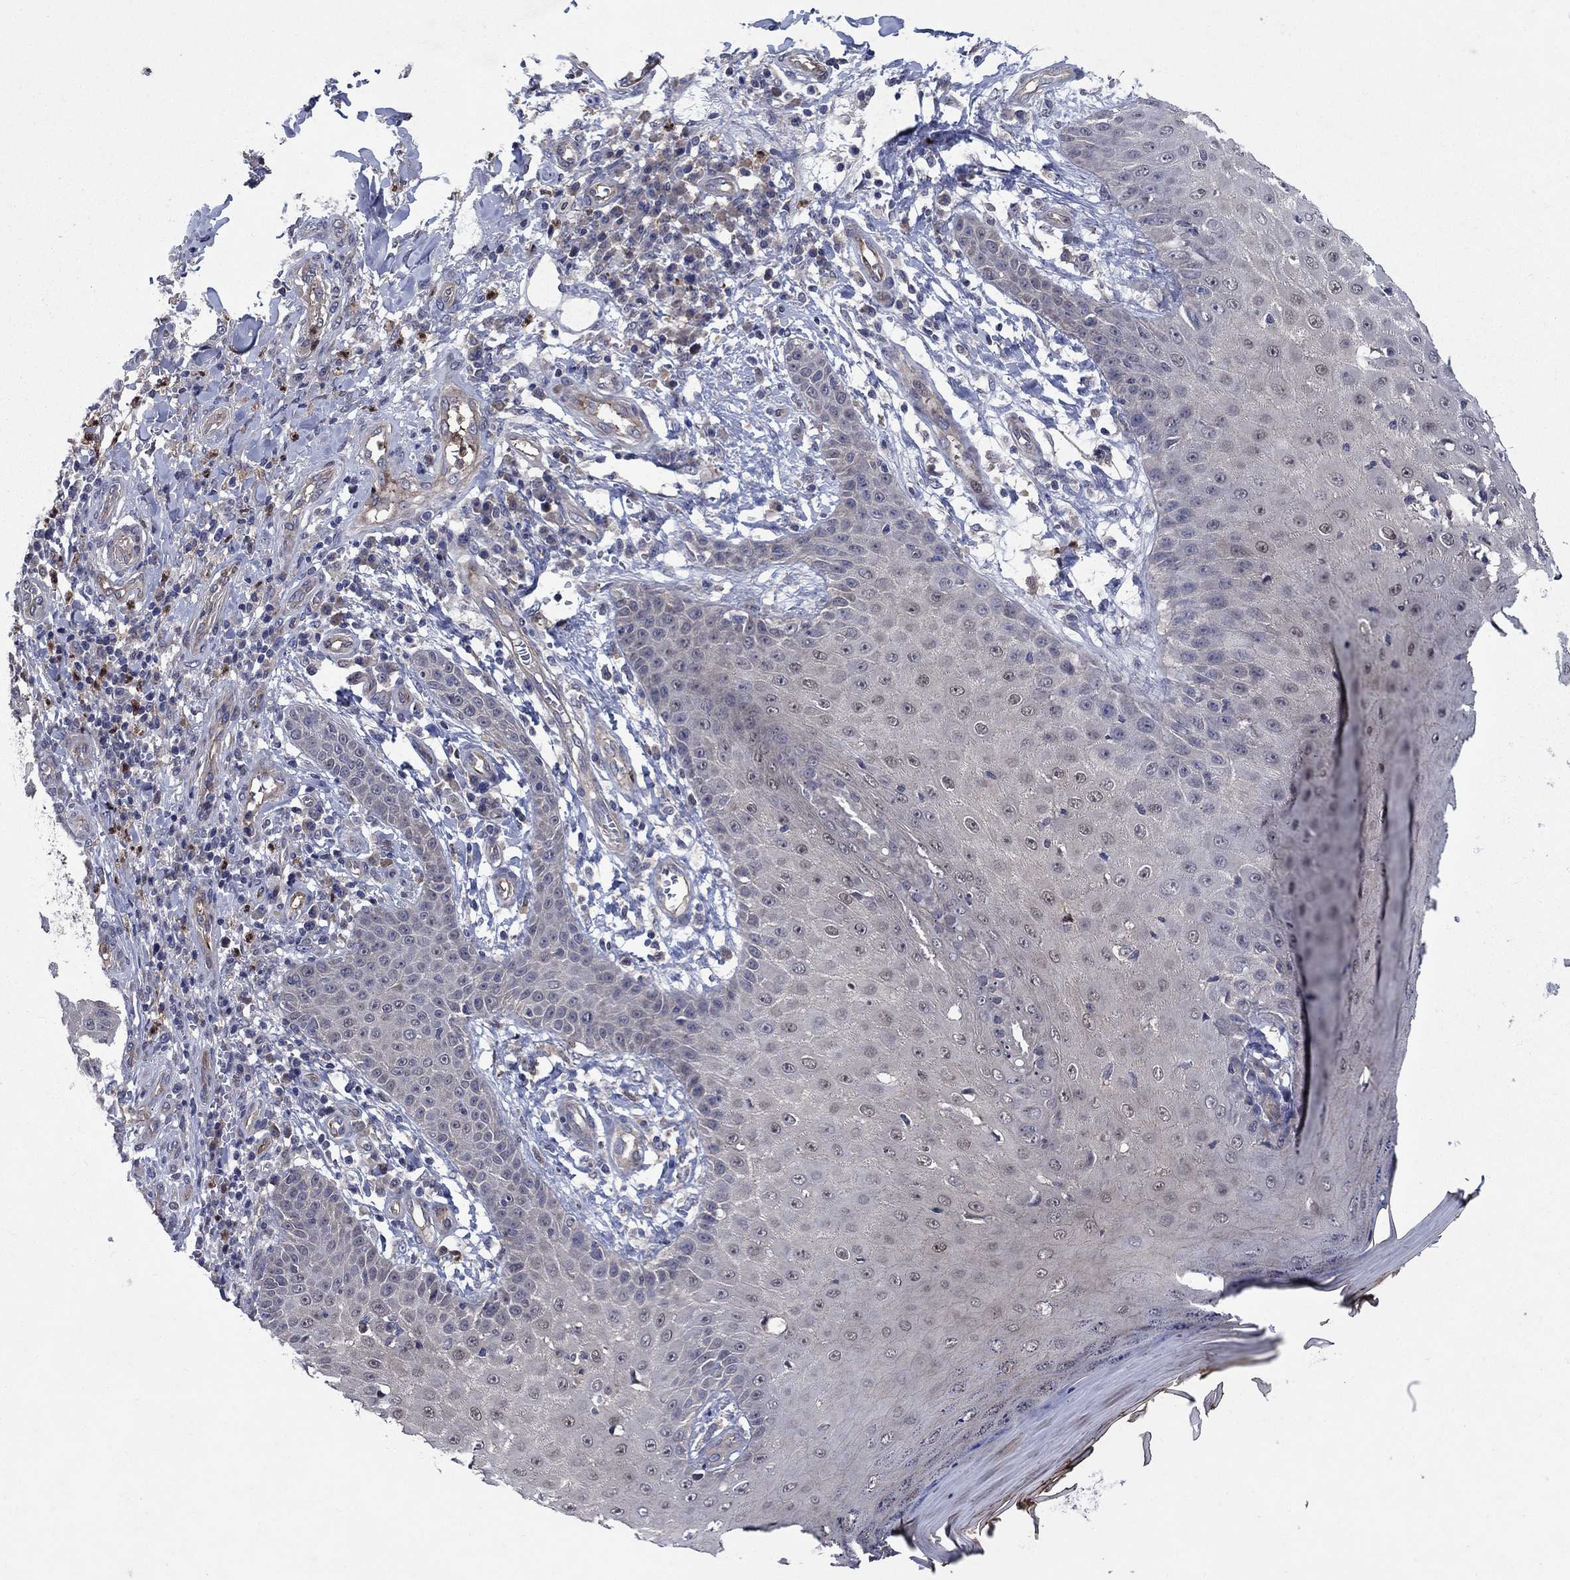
{"staining": {"intensity": "negative", "quantity": "none", "location": "none"}, "tissue": "skin cancer", "cell_type": "Tumor cells", "image_type": "cancer", "snomed": [{"axis": "morphology", "description": "Squamous cell carcinoma, NOS"}, {"axis": "topography", "description": "Skin"}], "caption": "Tumor cells are negative for brown protein staining in skin cancer (squamous cell carcinoma).", "gene": "MSRB1", "patient": {"sex": "male", "age": 70}}